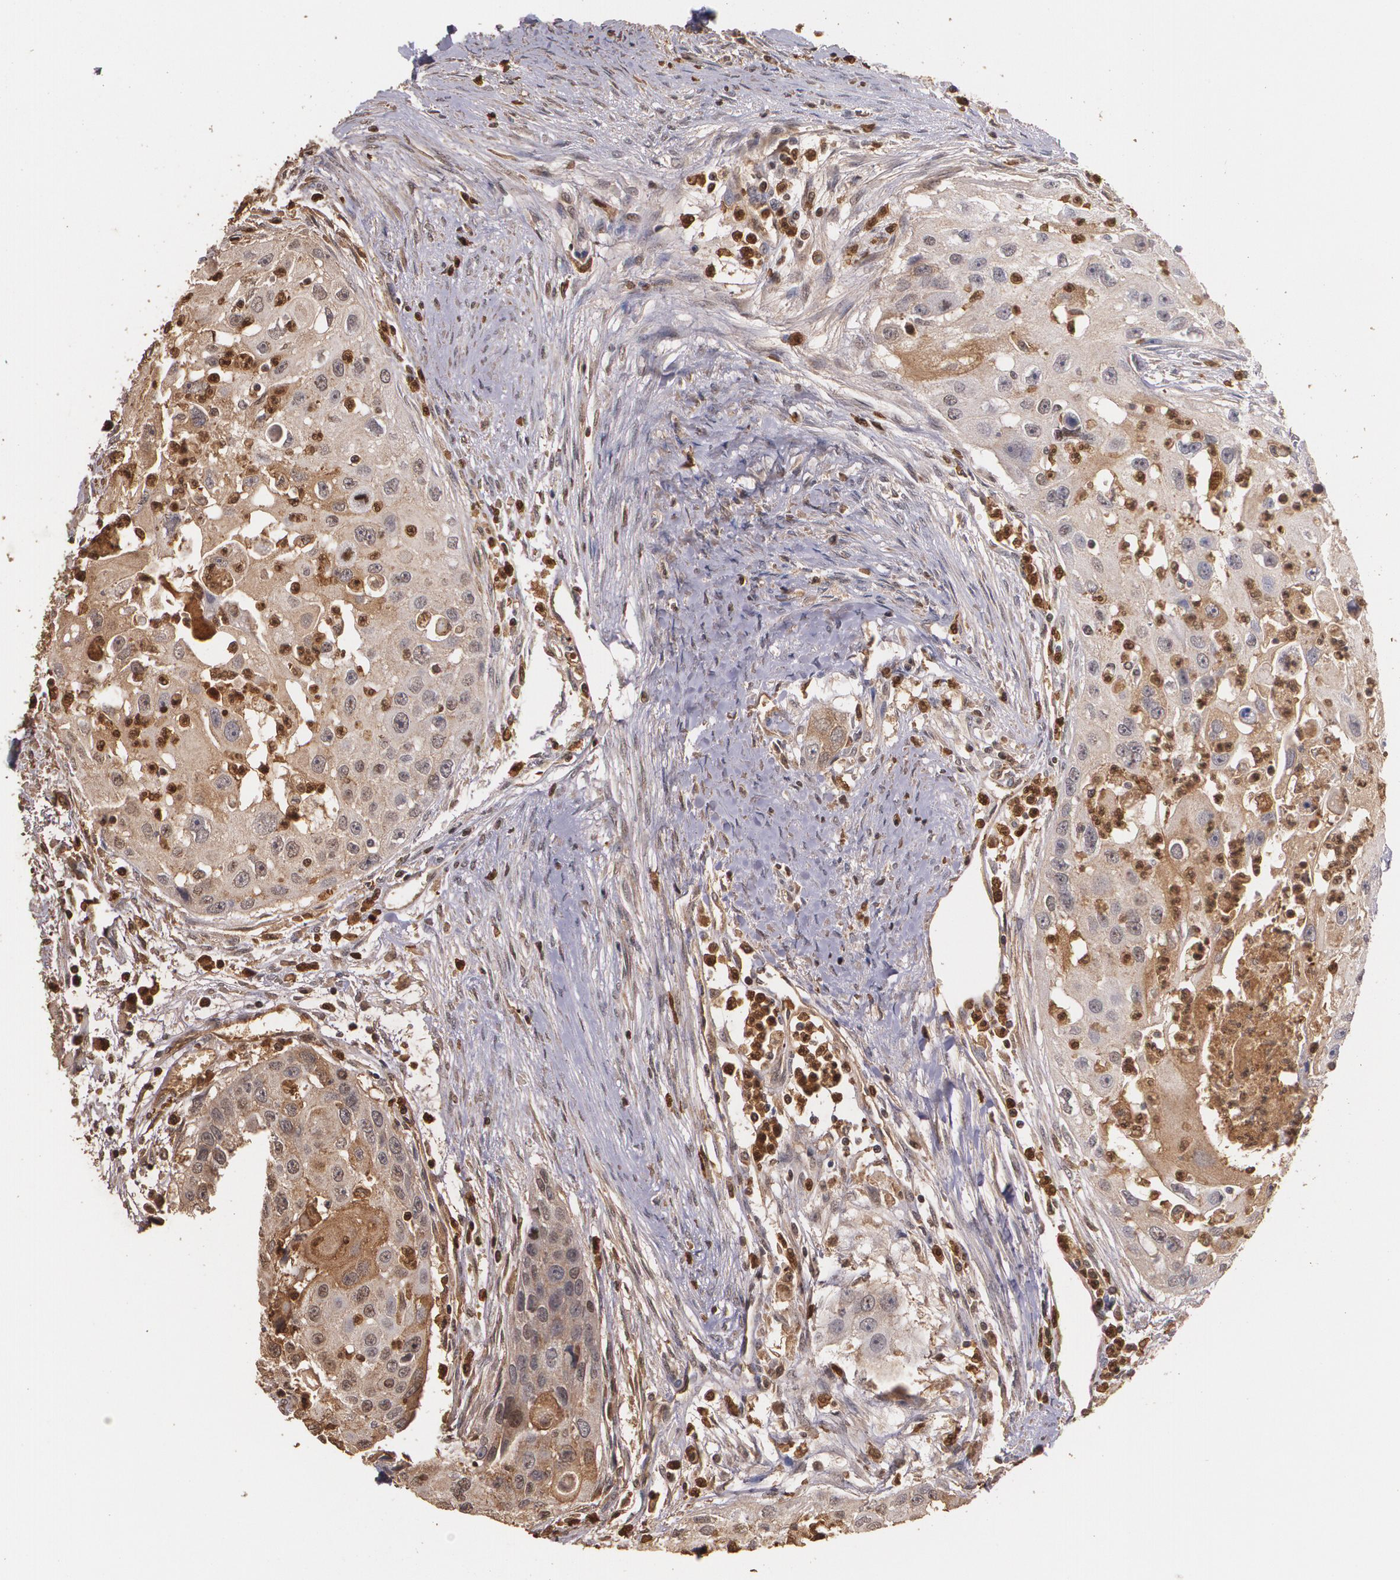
{"staining": {"intensity": "moderate", "quantity": ">75%", "location": "cytoplasmic/membranous"}, "tissue": "head and neck cancer", "cell_type": "Tumor cells", "image_type": "cancer", "snomed": [{"axis": "morphology", "description": "Squamous cell carcinoma, NOS"}, {"axis": "topography", "description": "Head-Neck"}], "caption": "Immunohistochemistry (IHC) (DAB) staining of human head and neck squamous cell carcinoma reveals moderate cytoplasmic/membranous protein expression in about >75% of tumor cells.", "gene": "PTS", "patient": {"sex": "male", "age": 64}}